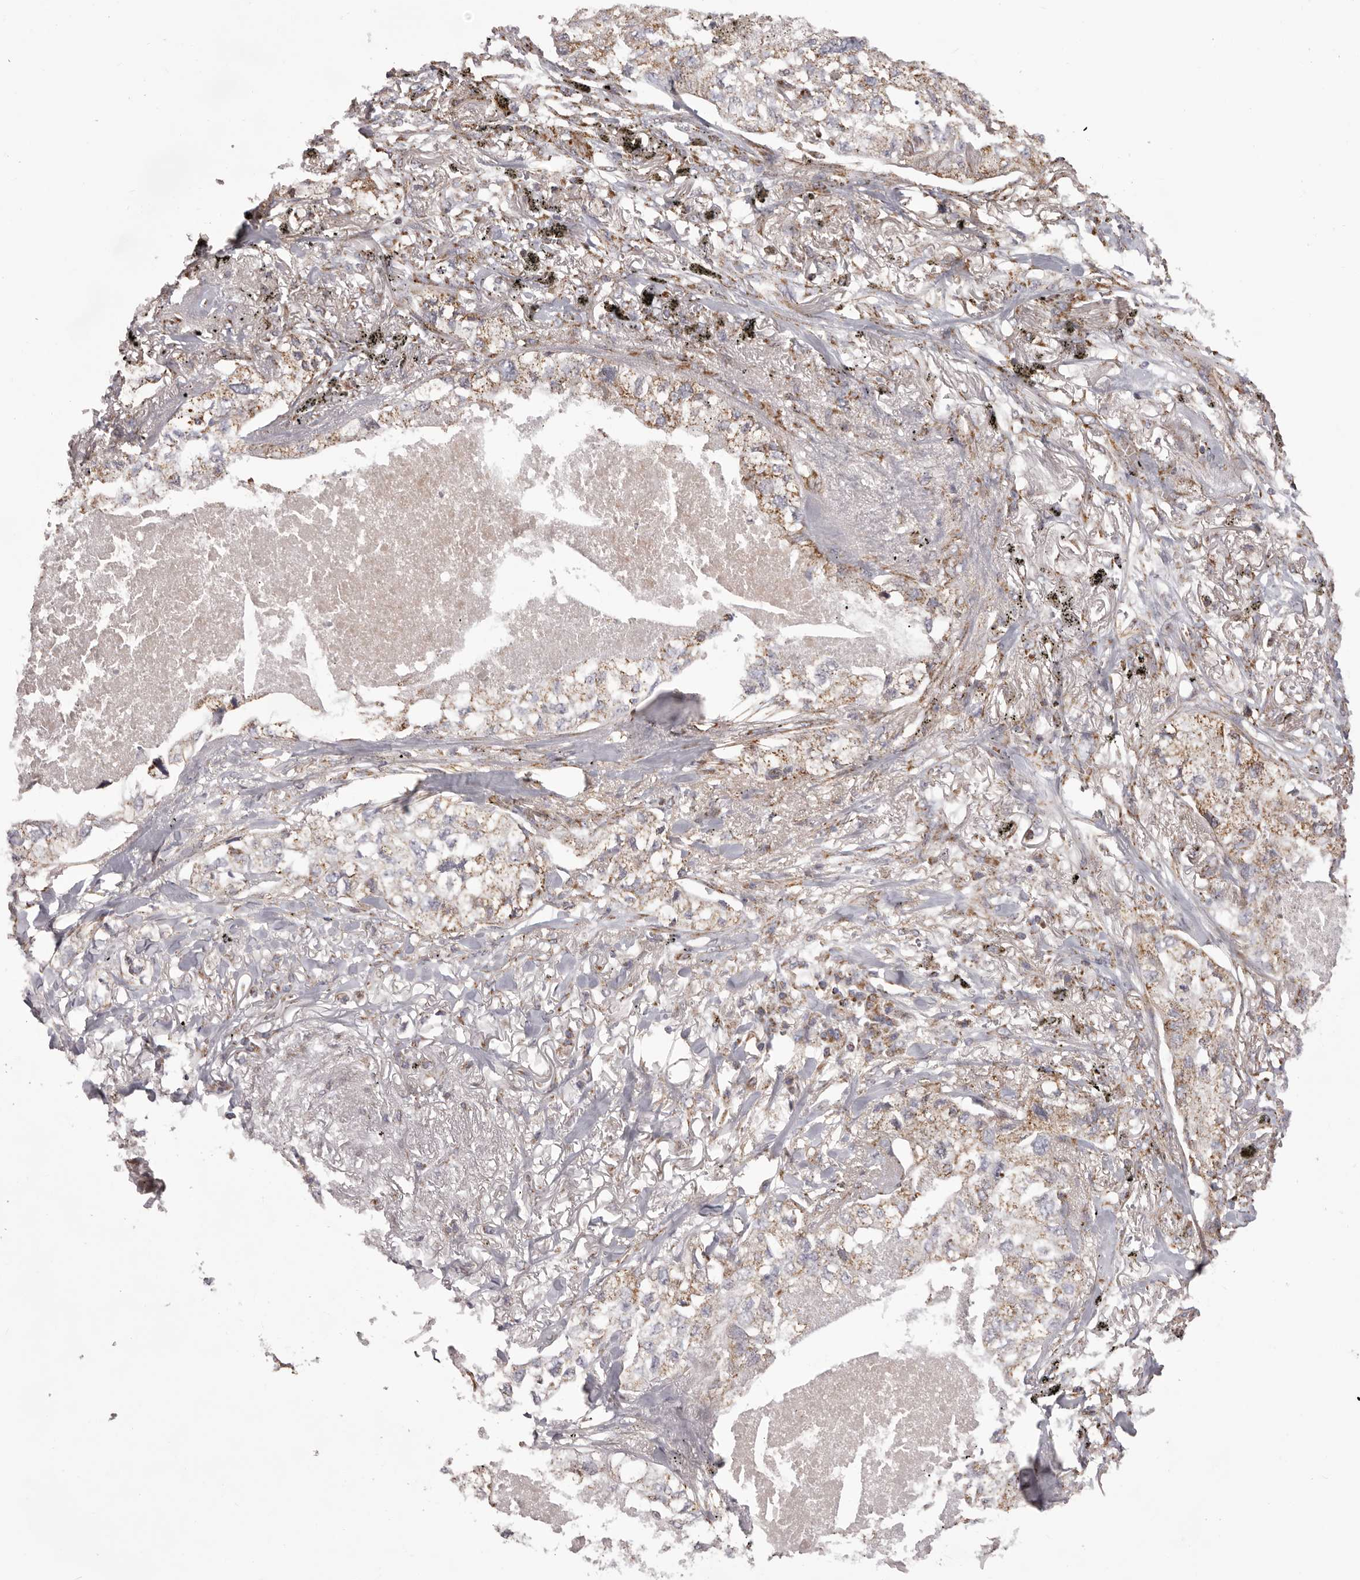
{"staining": {"intensity": "weak", "quantity": ">75%", "location": "cytoplasmic/membranous"}, "tissue": "lung cancer", "cell_type": "Tumor cells", "image_type": "cancer", "snomed": [{"axis": "morphology", "description": "Adenocarcinoma, NOS"}, {"axis": "topography", "description": "Lung"}], "caption": "Approximately >75% of tumor cells in lung cancer (adenocarcinoma) demonstrate weak cytoplasmic/membranous protein expression as visualized by brown immunohistochemical staining.", "gene": "CHRM2", "patient": {"sex": "male", "age": 65}}